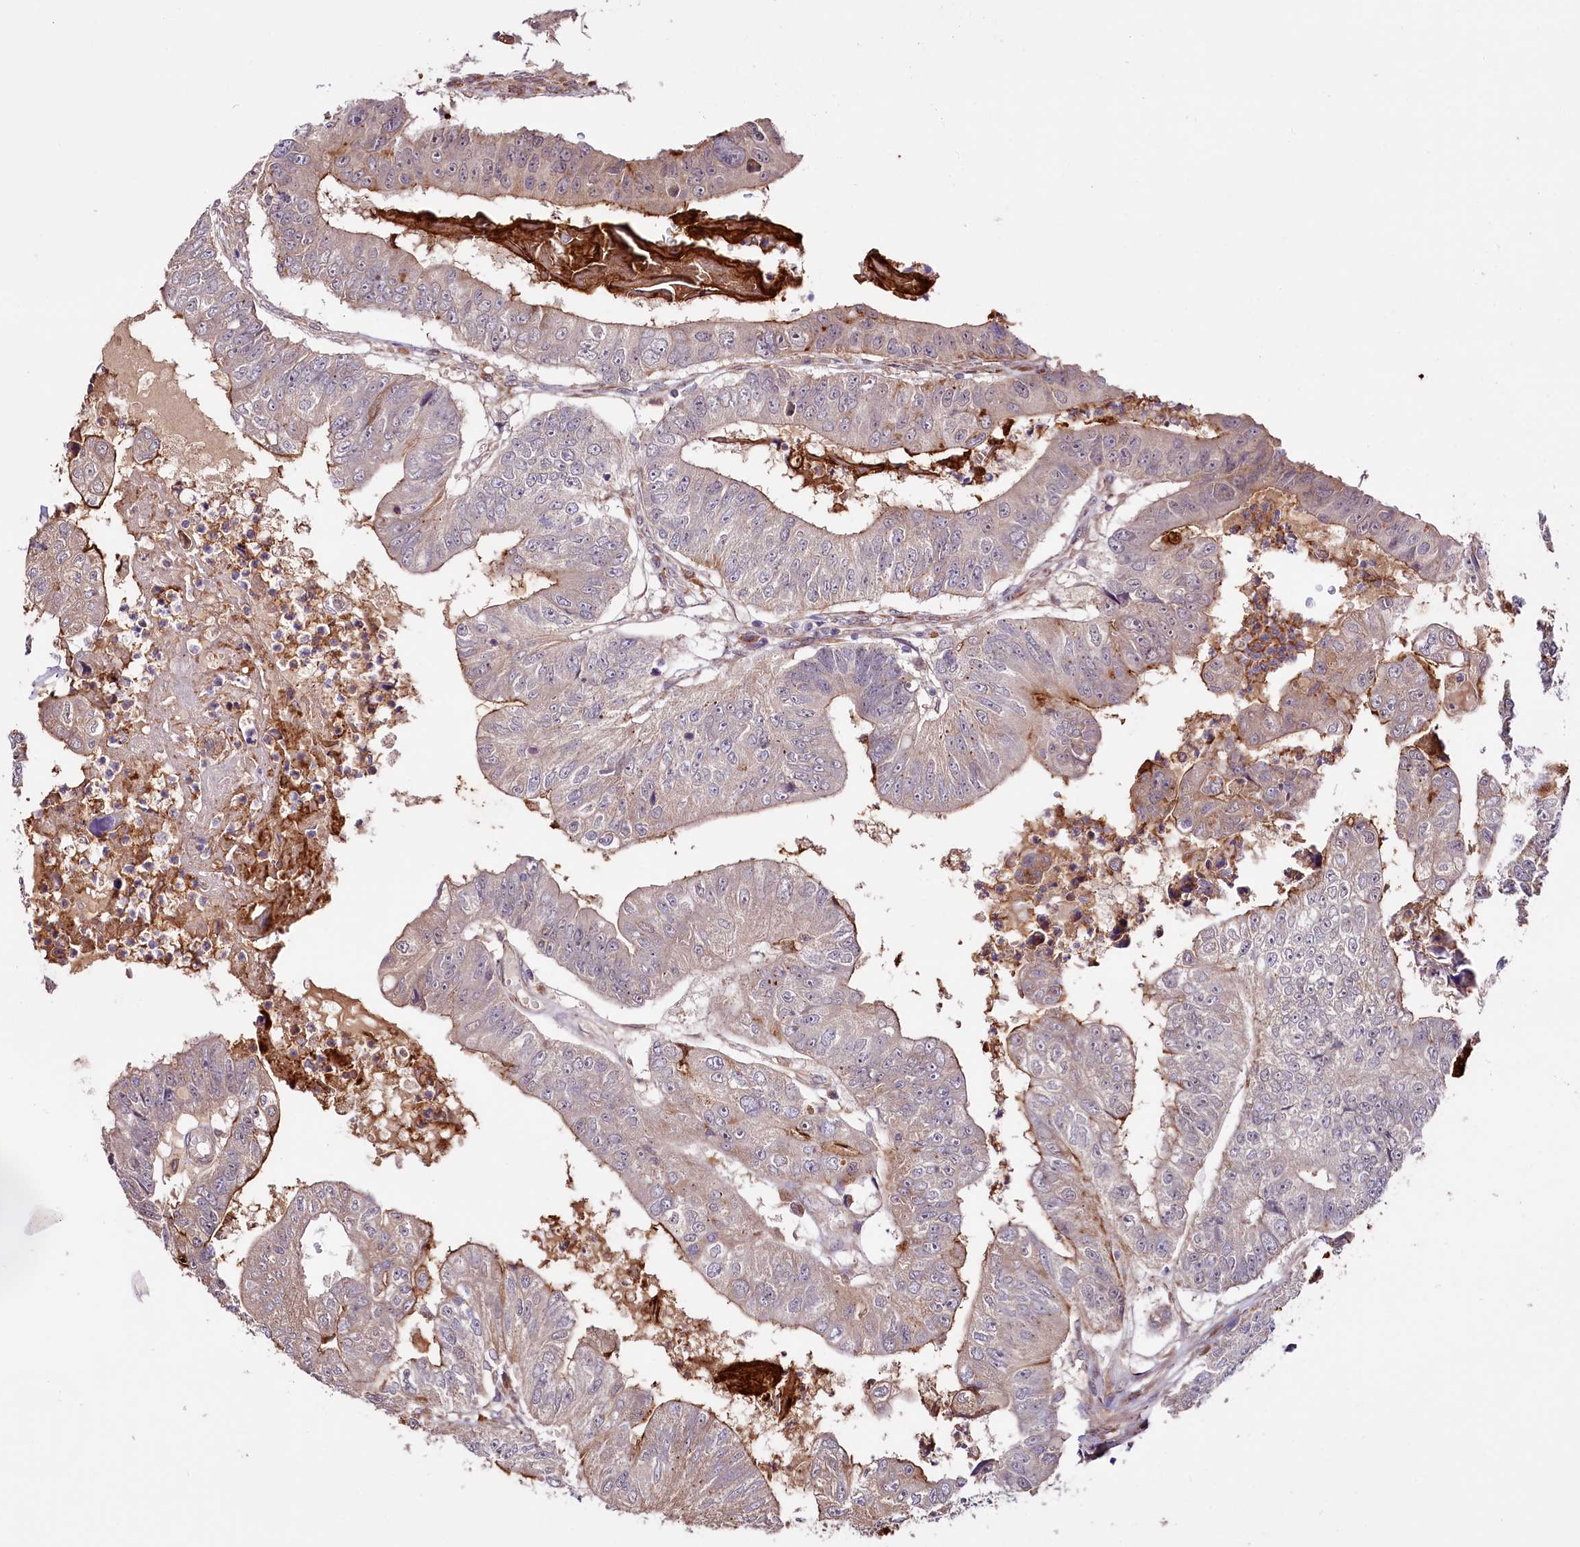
{"staining": {"intensity": "strong", "quantity": "<25%", "location": "cytoplasmic/membranous"}, "tissue": "colorectal cancer", "cell_type": "Tumor cells", "image_type": "cancer", "snomed": [{"axis": "morphology", "description": "Adenocarcinoma, NOS"}, {"axis": "topography", "description": "Colon"}], "caption": "This is an image of immunohistochemistry staining of adenocarcinoma (colorectal), which shows strong expression in the cytoplasmic/membranous of tumor cells.", "gene": "TTC12", "patient": {"sex": "female", "age": 67}}